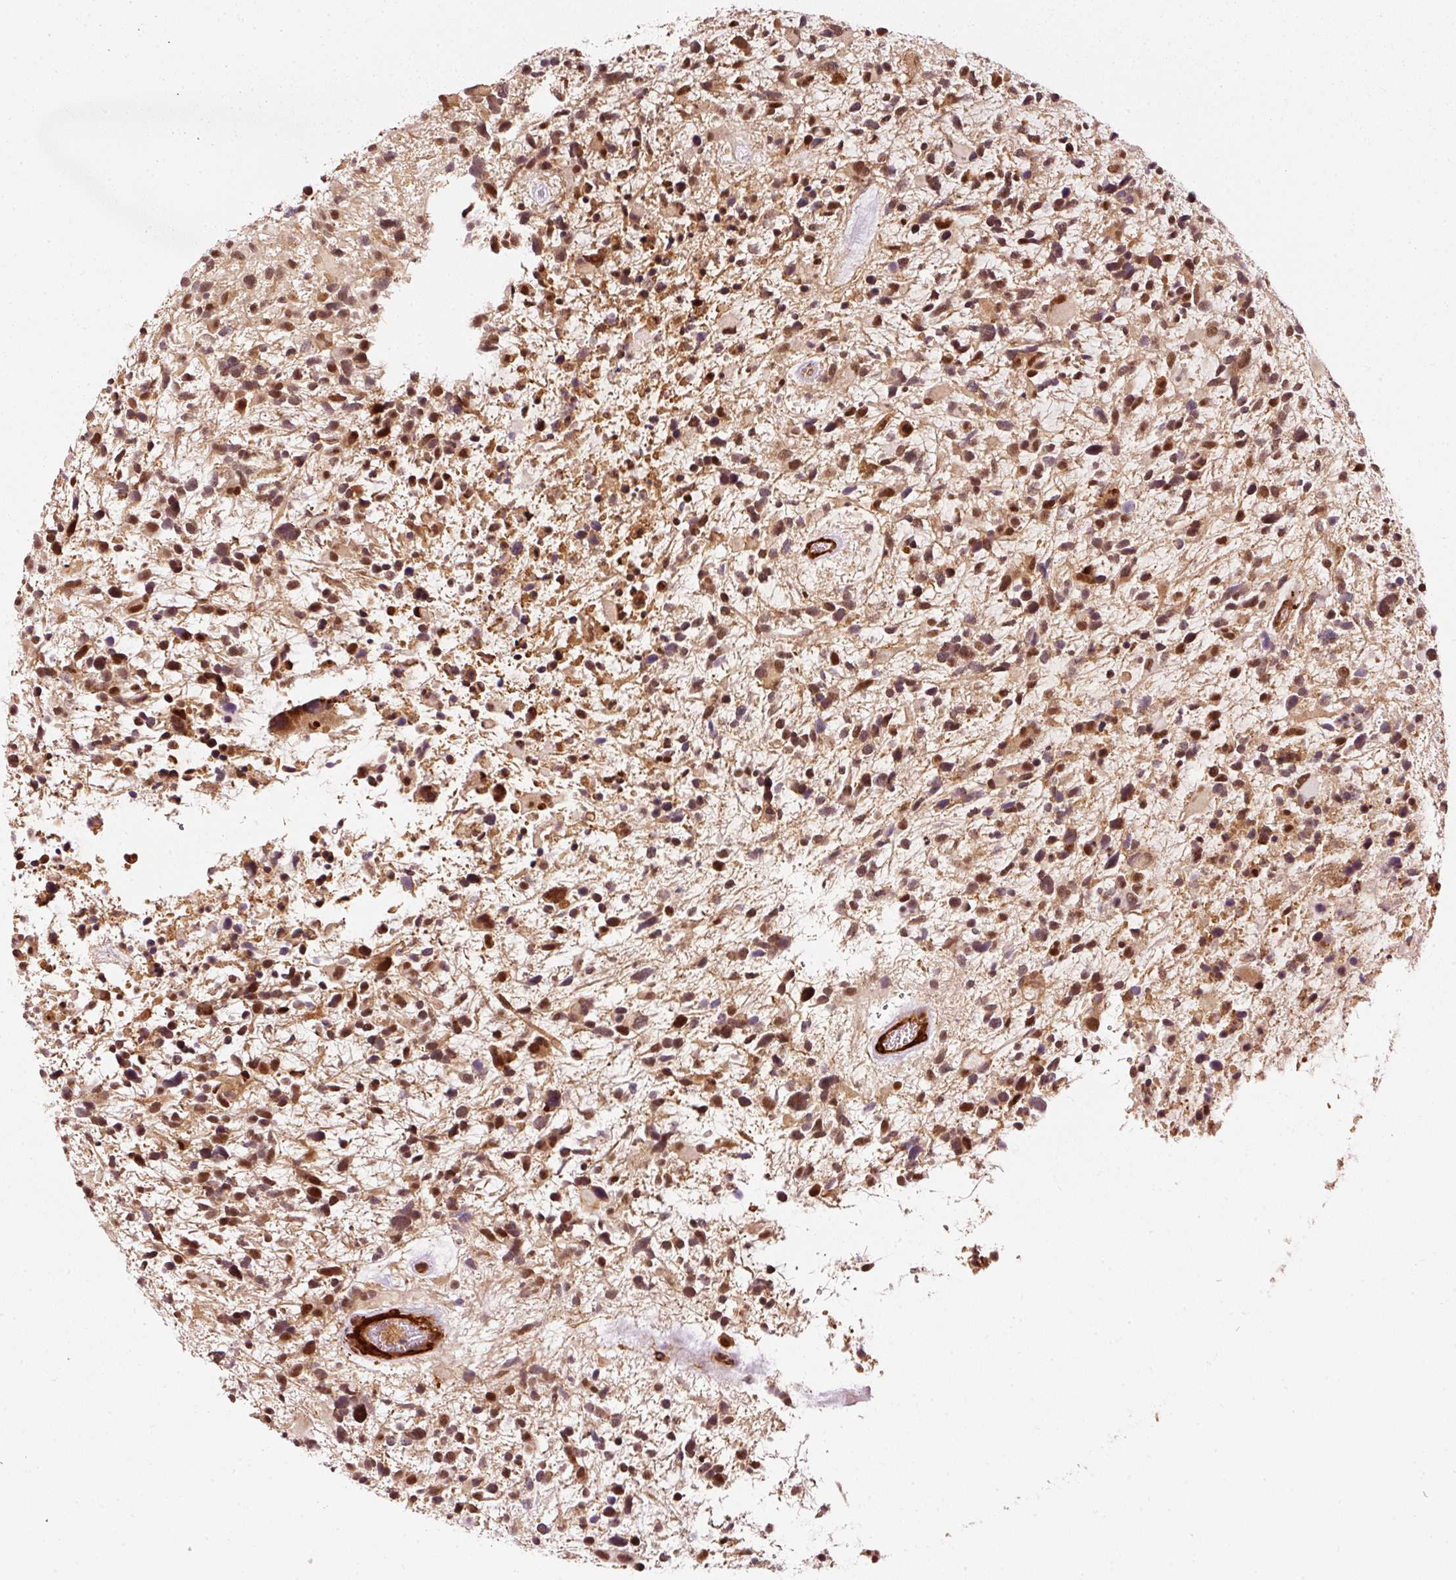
{"staining": {"intensity": "moderate", "quantity": ">75%", "location": "cytoplasmic/membranous,nuclear"}, "tissue": "glioma", "cell_type": "Tumor cells", "image_type": "cancer", "snomed": [{"axis": "morphology", "description": "Glioma, malignant, High grade"}, {"axis": "topography", "description": "Brain"}], "caption": "Tumor cells display moderate cytoplasmic/membranous and nuclear positivity in approximately >75% of cells in glioma. Using DAB (brown) and hematoxylin (blue) stains, captured at high magnification using brightfield microscopy.", "gene": "PSMD1", "patient": {"sex": "female", "age": 11}}